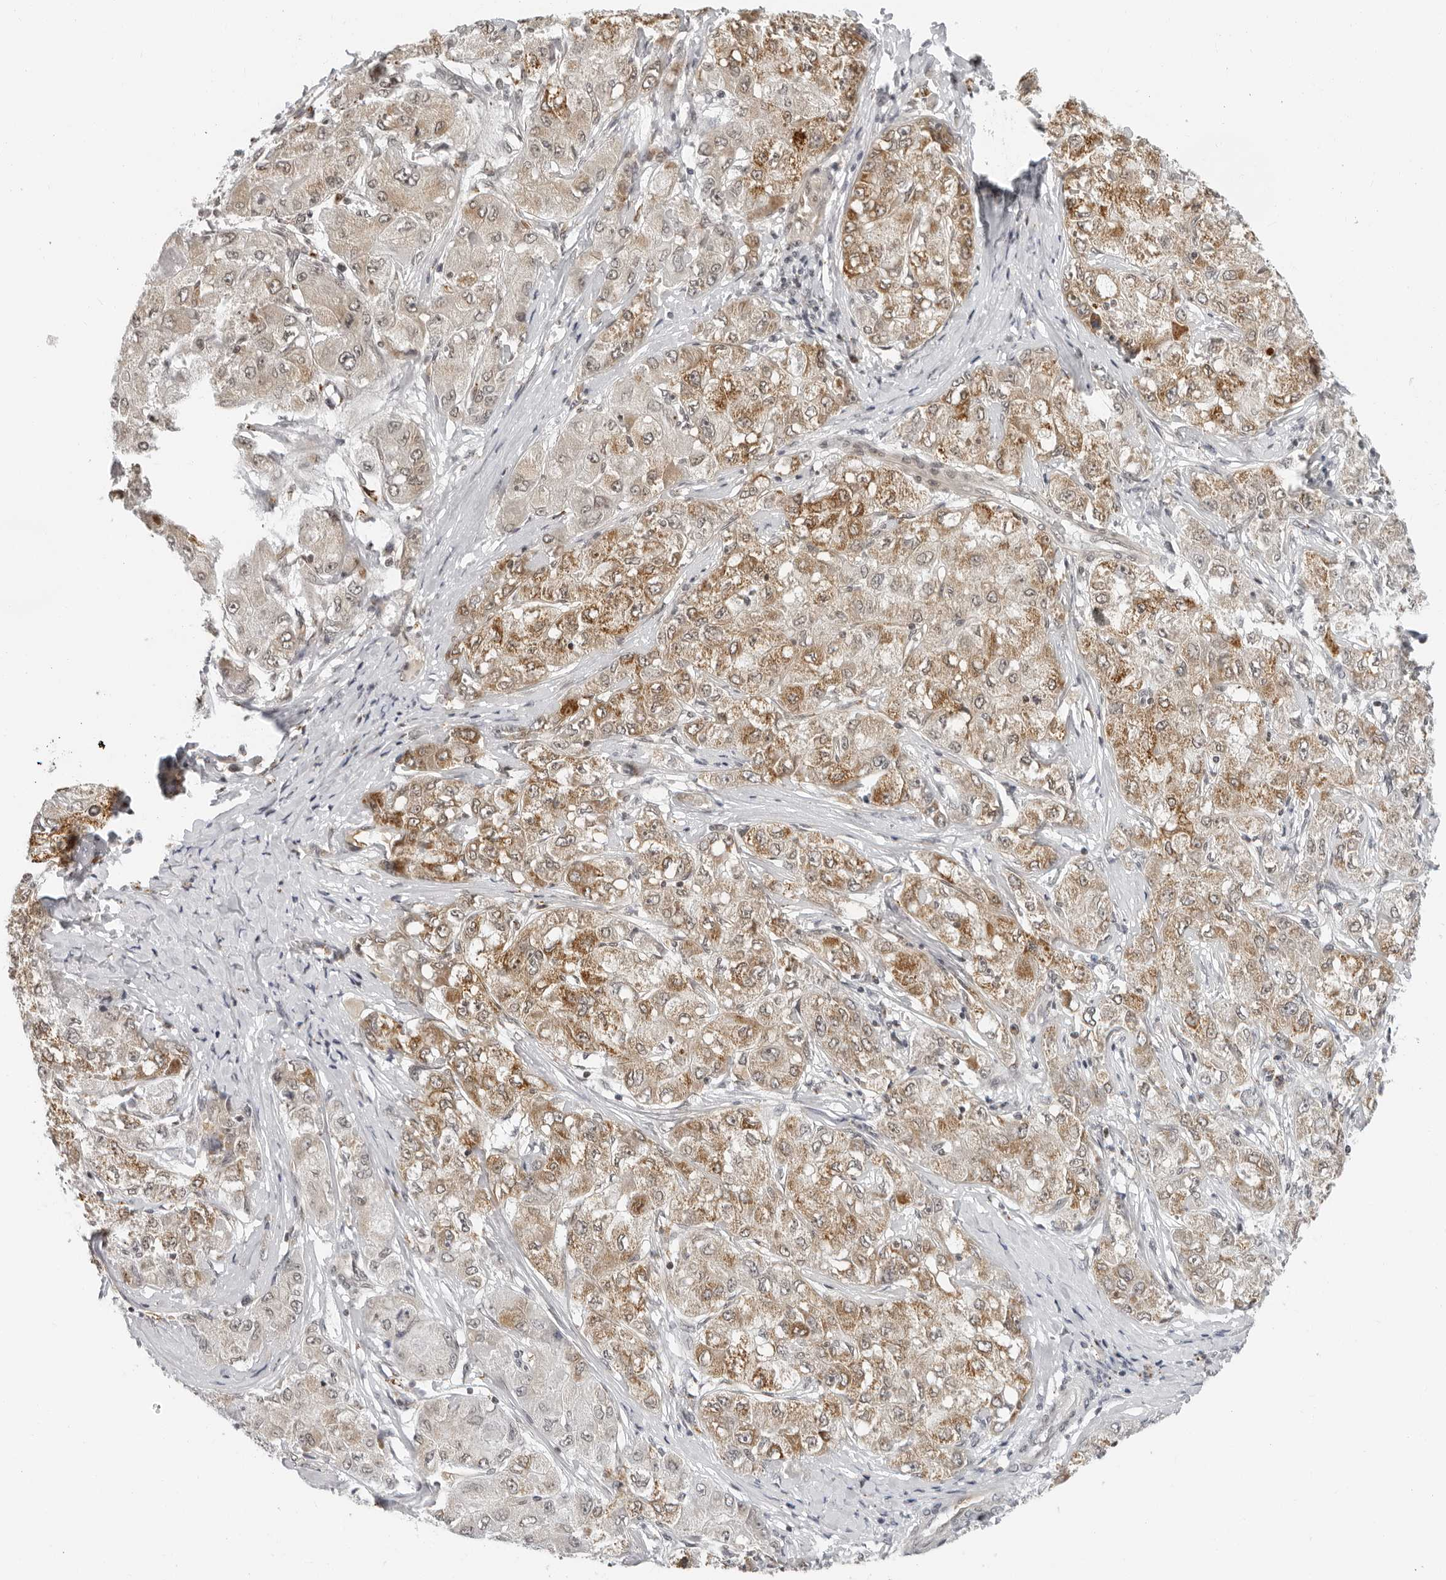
{"staining": {"intensity": "moderate", "quantity": ">75%", "location": "cytoplasmic/membranous"}, "tissue": "liver cancer", "cell_type": "Tumor cells", "image_type": "cancer", "snomed": [{"axis": "morphology", "description": "Carcinoma, Hepatocellular, NOS"}, {"axis": "topography", "description": "Liver"}], "caption": "Immunohistochemistry (IHC) histopathology image of liver hepatocellular carcinoma stained for a protein (brown), which displays medium levels of moderate cytoplasmic/membranous positivity in approximately >75% of tumor cells.", "gene": "TOX4", "patient": {"sex": "male", "age": 80}}